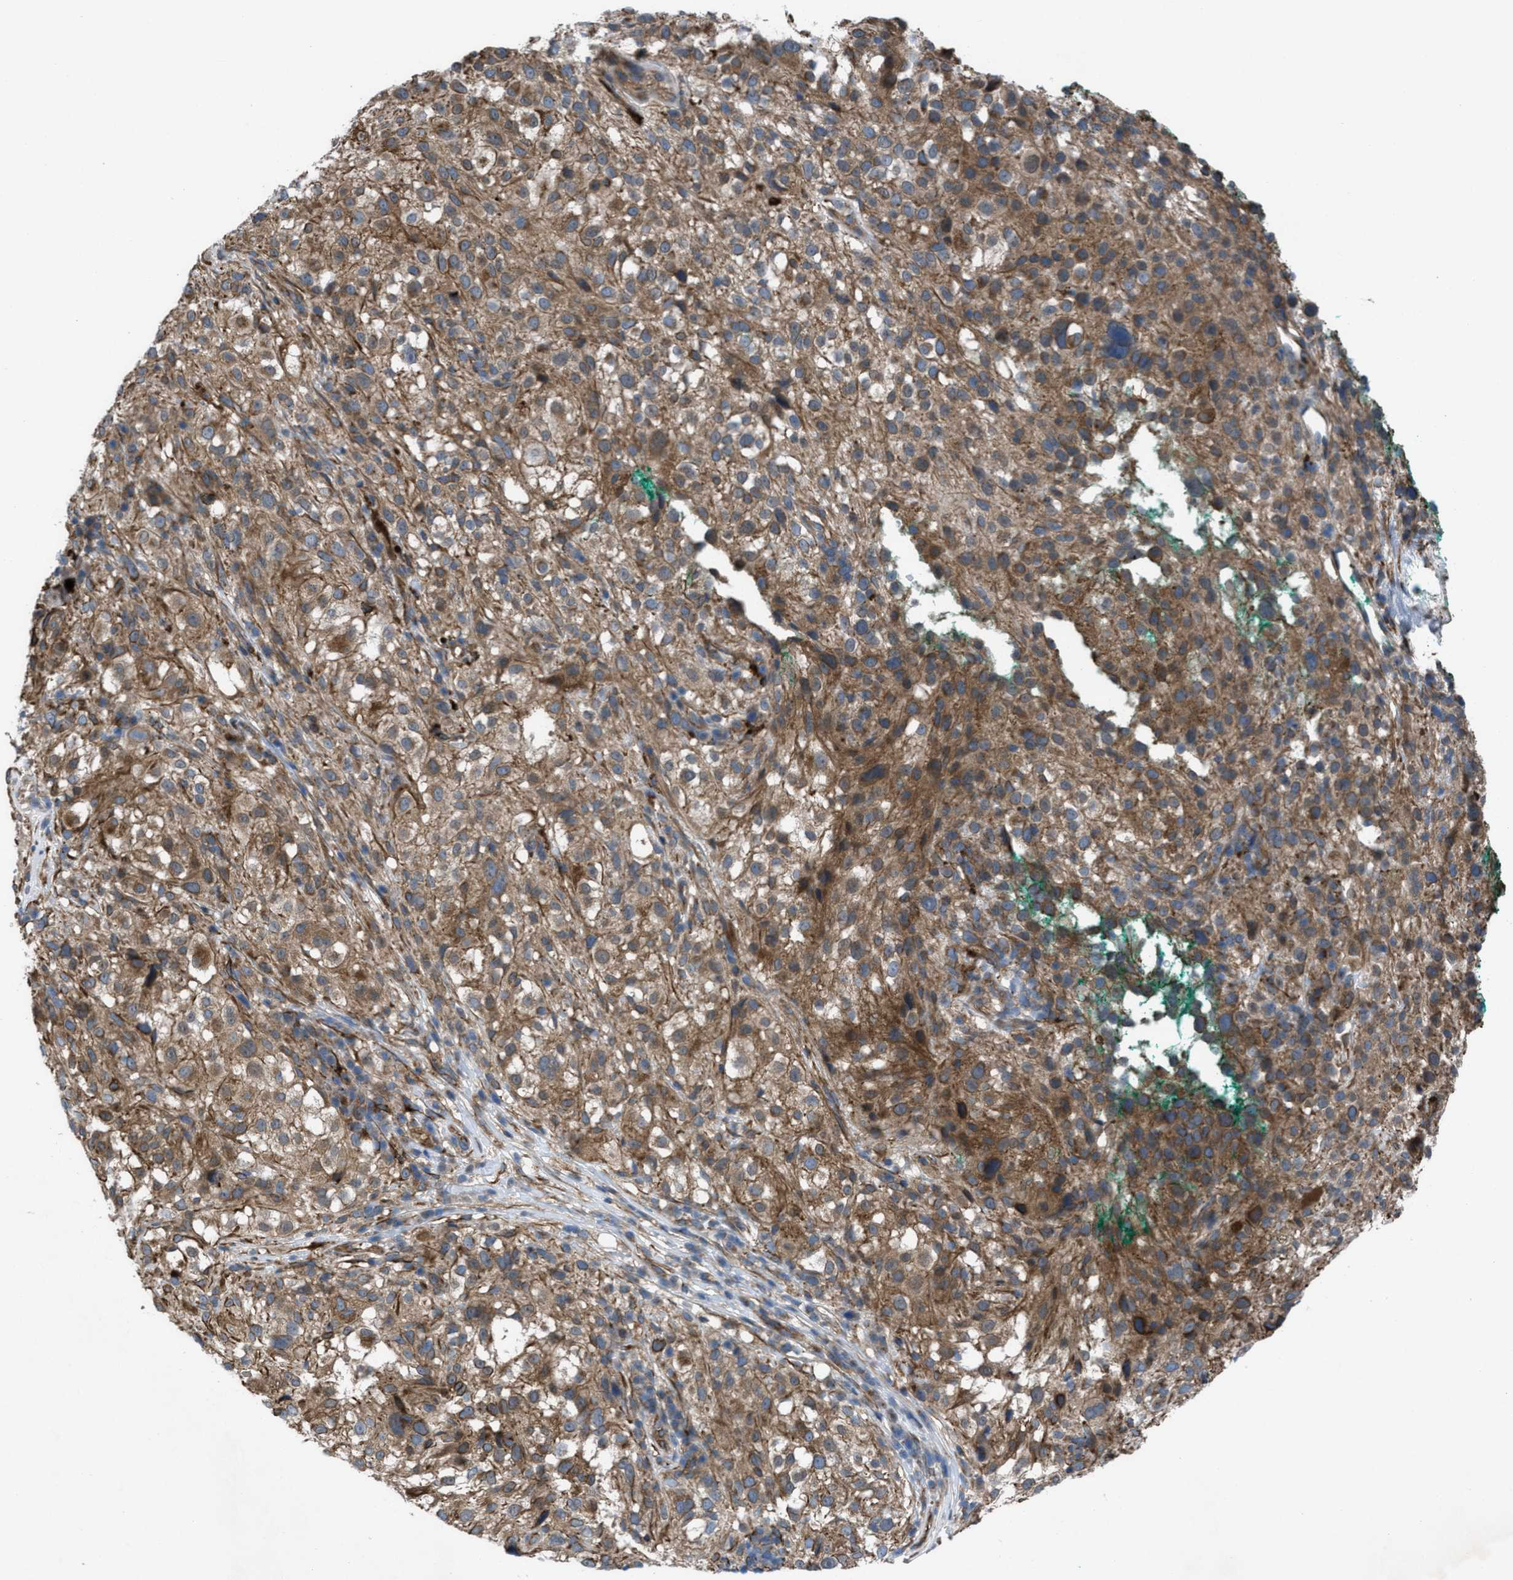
{"staining": {"intensity": "moderate", "quantity": ">75%", "location": "cytoplasmic/membranous"}, "tissue": "melanoma", "cell_type": "Tumor cells", "image_type": "cancer", "snomed": [{"axis": "morphology", "description": "Necrosis, NOS"}, {"axis": "morphology", "description": "Malignant melanoma, NOS"}, {"axis": "topography", "description": "Skin"}], "caption": "Malignant melanoma was stained to show a protein in brown. There is medium levels of moderate cytoplasmic/membranous positivity in about >75% of tumor cells. The protein is stained brown, and the nuclei are stained in blue (DAB (3,3'-diaminobenzidine) IHC with brightfield microscopy, high magnification).", "gene": "SLC6A9", "patient": {"sex": "female", "age": 87}}